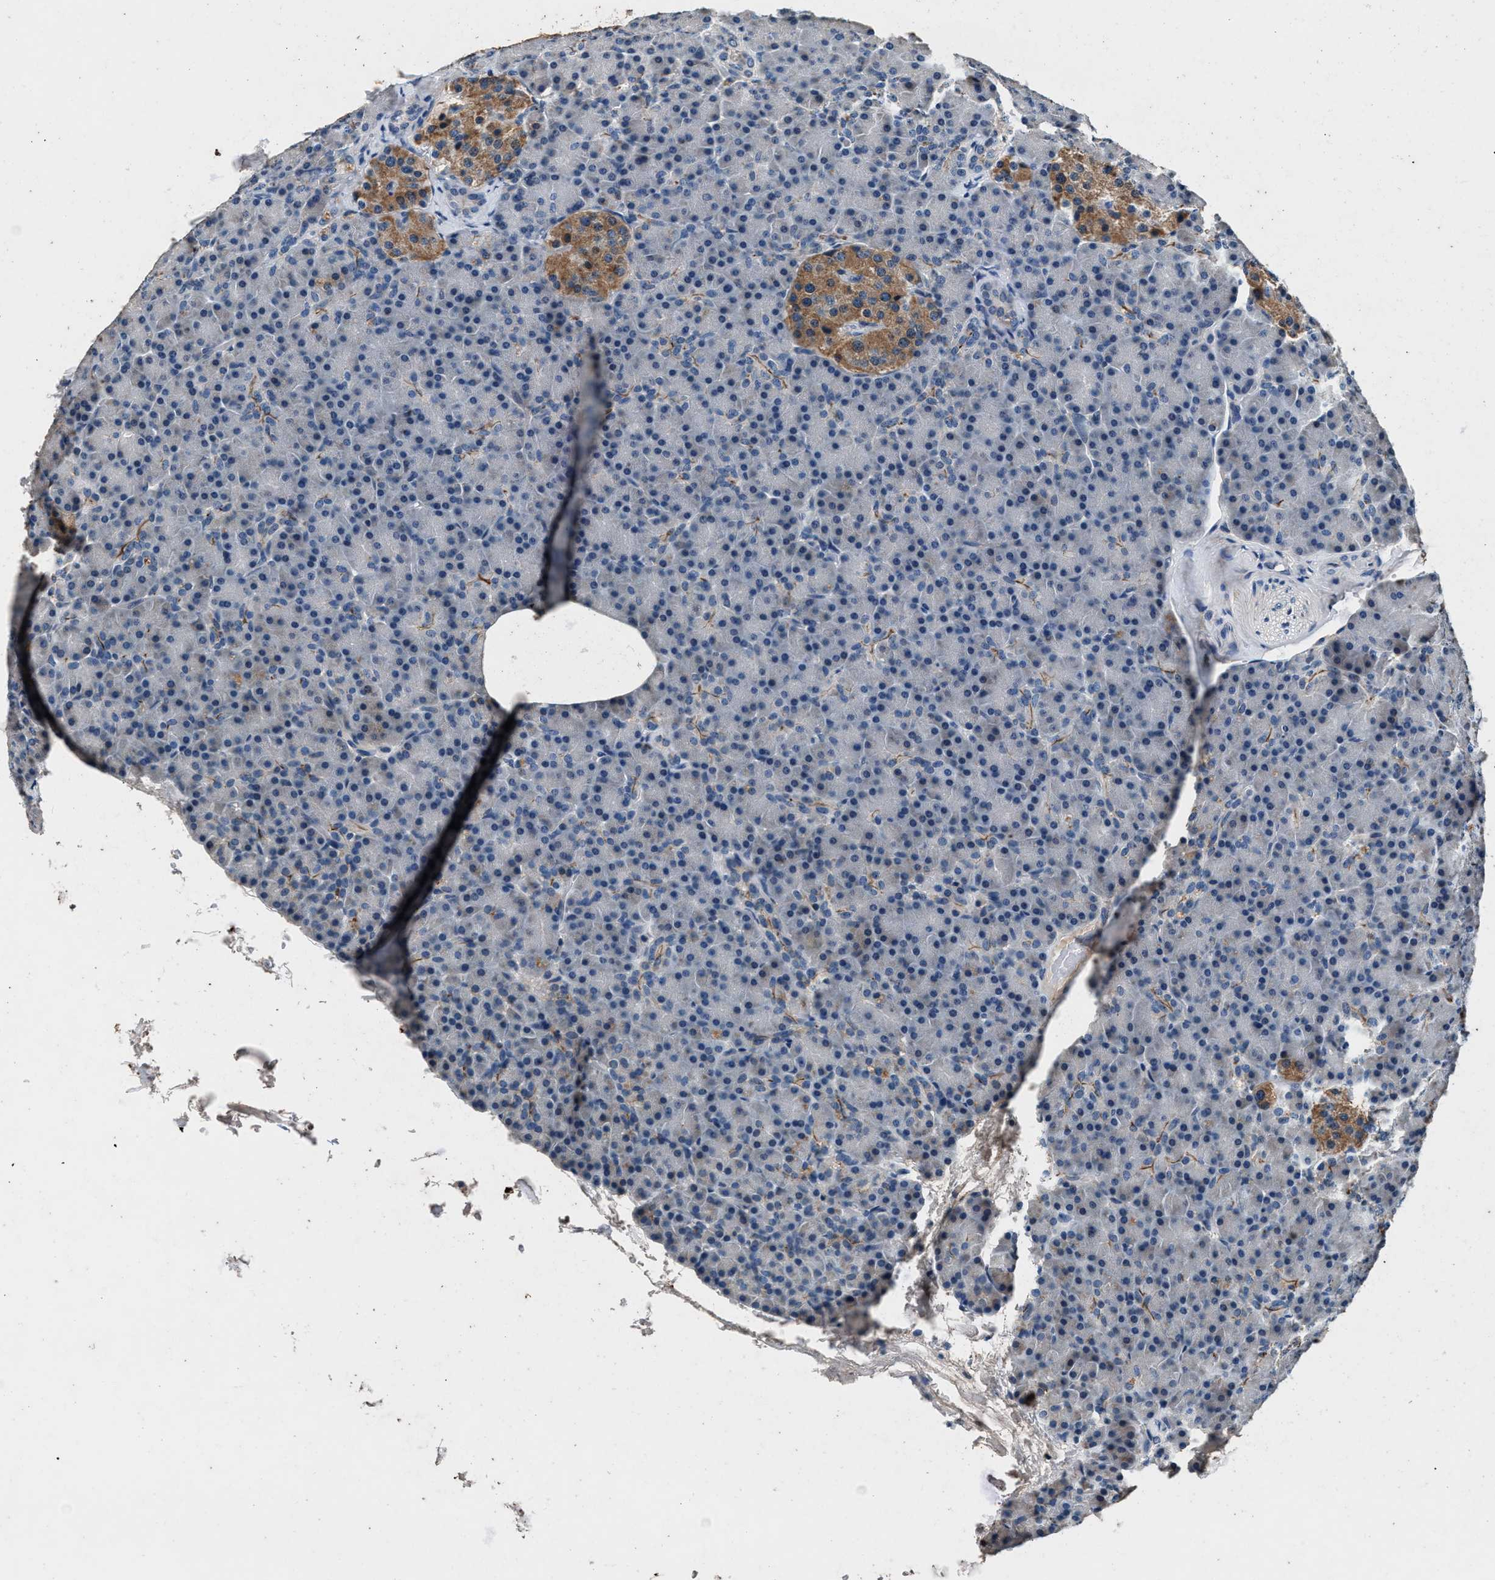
{"staining": {"intensity": "negative", "quantity": "none", "location": "none"}, "tissue": "pancreas", "cell_type": "Exocrine glandular cells", "image_type": "normal", "snomed": [{"axis": "morphology", "description": "Normal tissue, NOS"}, {"axis": "topography", "description": "Pancreas"}], "caption": "High magnification brightfield microscopy of benign pancreas stained with DAB (brown) and counterstained with hematoxylin (blue): exocrine glandular cells show no significant positivity. (DAB IHC with hematoxylin counter stain).", "gene": "DENND6B", "patient": {"sex": "female", "age": 43}}